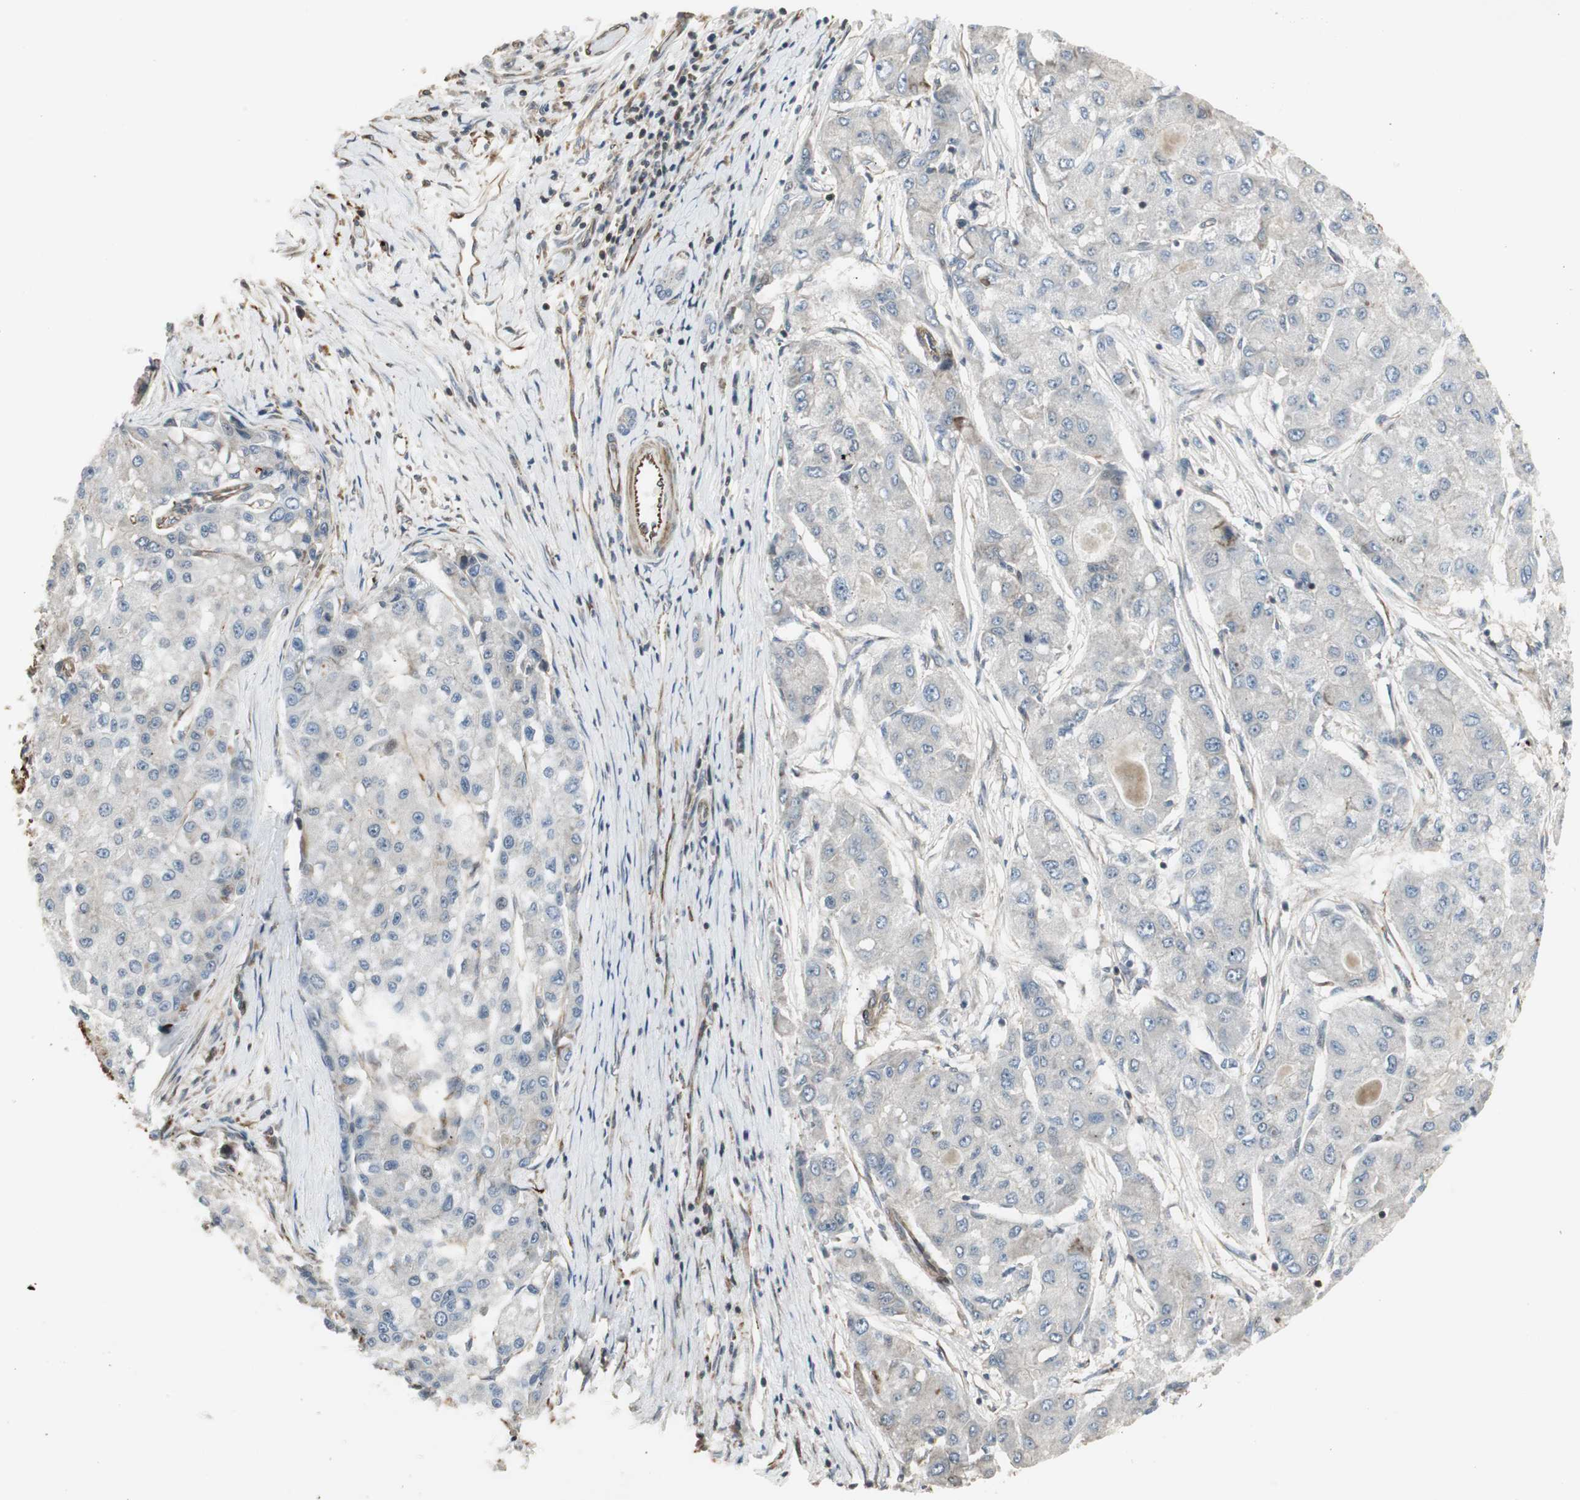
{"staining": {"intensity": "negative", "quantity": "none", "location": "none"}, "tissue": "liver cancer", "cell_type": "Tumor cells", "image_type": "cancer", "snomed": [{"axis": "morphology", "description": "Carcinoma, Hepatocellular, NOS"}, {"axis": "topography", "description": "Liver"}], "caption": "Tumor cells show no significant protein positivity in liver hepatocellular carcinoma.", "gene": "MAD2L2", "patient": {"sex": "male", "age": 80}}